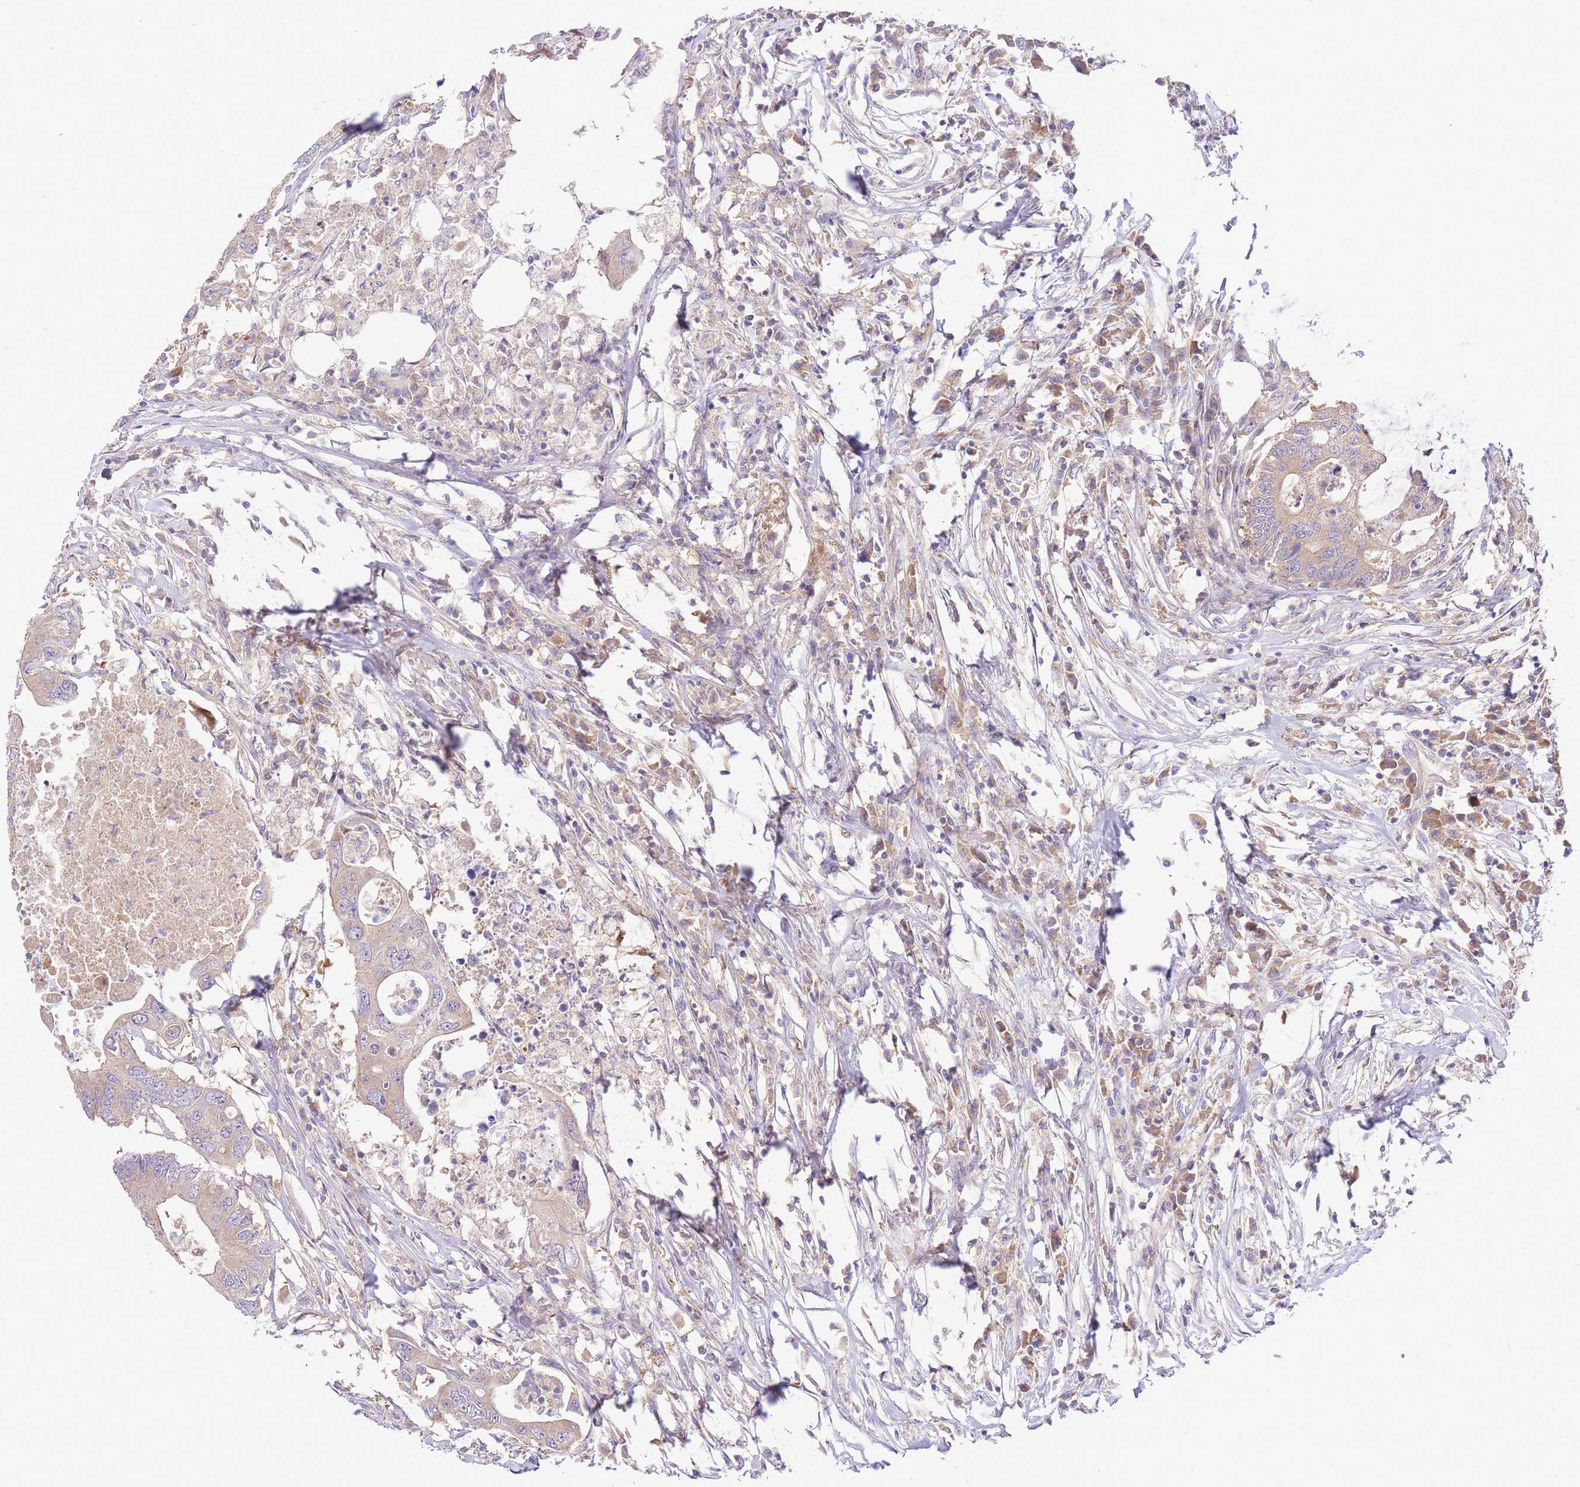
{"staining": {"intensity": "weak", "quantity": "<25%", "location": "cytoplasmic/membranous"}, "tissue": "colorectal cancer", "cell_type": "Tumor cells", "image_type": "cancer", "snomed": [{"axis": "morphology", "description": "Adenocarcinoma, NOS"}, {"axis": "topography", "description": "Colon"}], "caption": "This is an IHC photomicrograph of human colorectal cancer (adenocarcinoma). There is no staining in tumor cells.", "gene": "LIPH", "patient": {"sex": "male", "age": 71}}